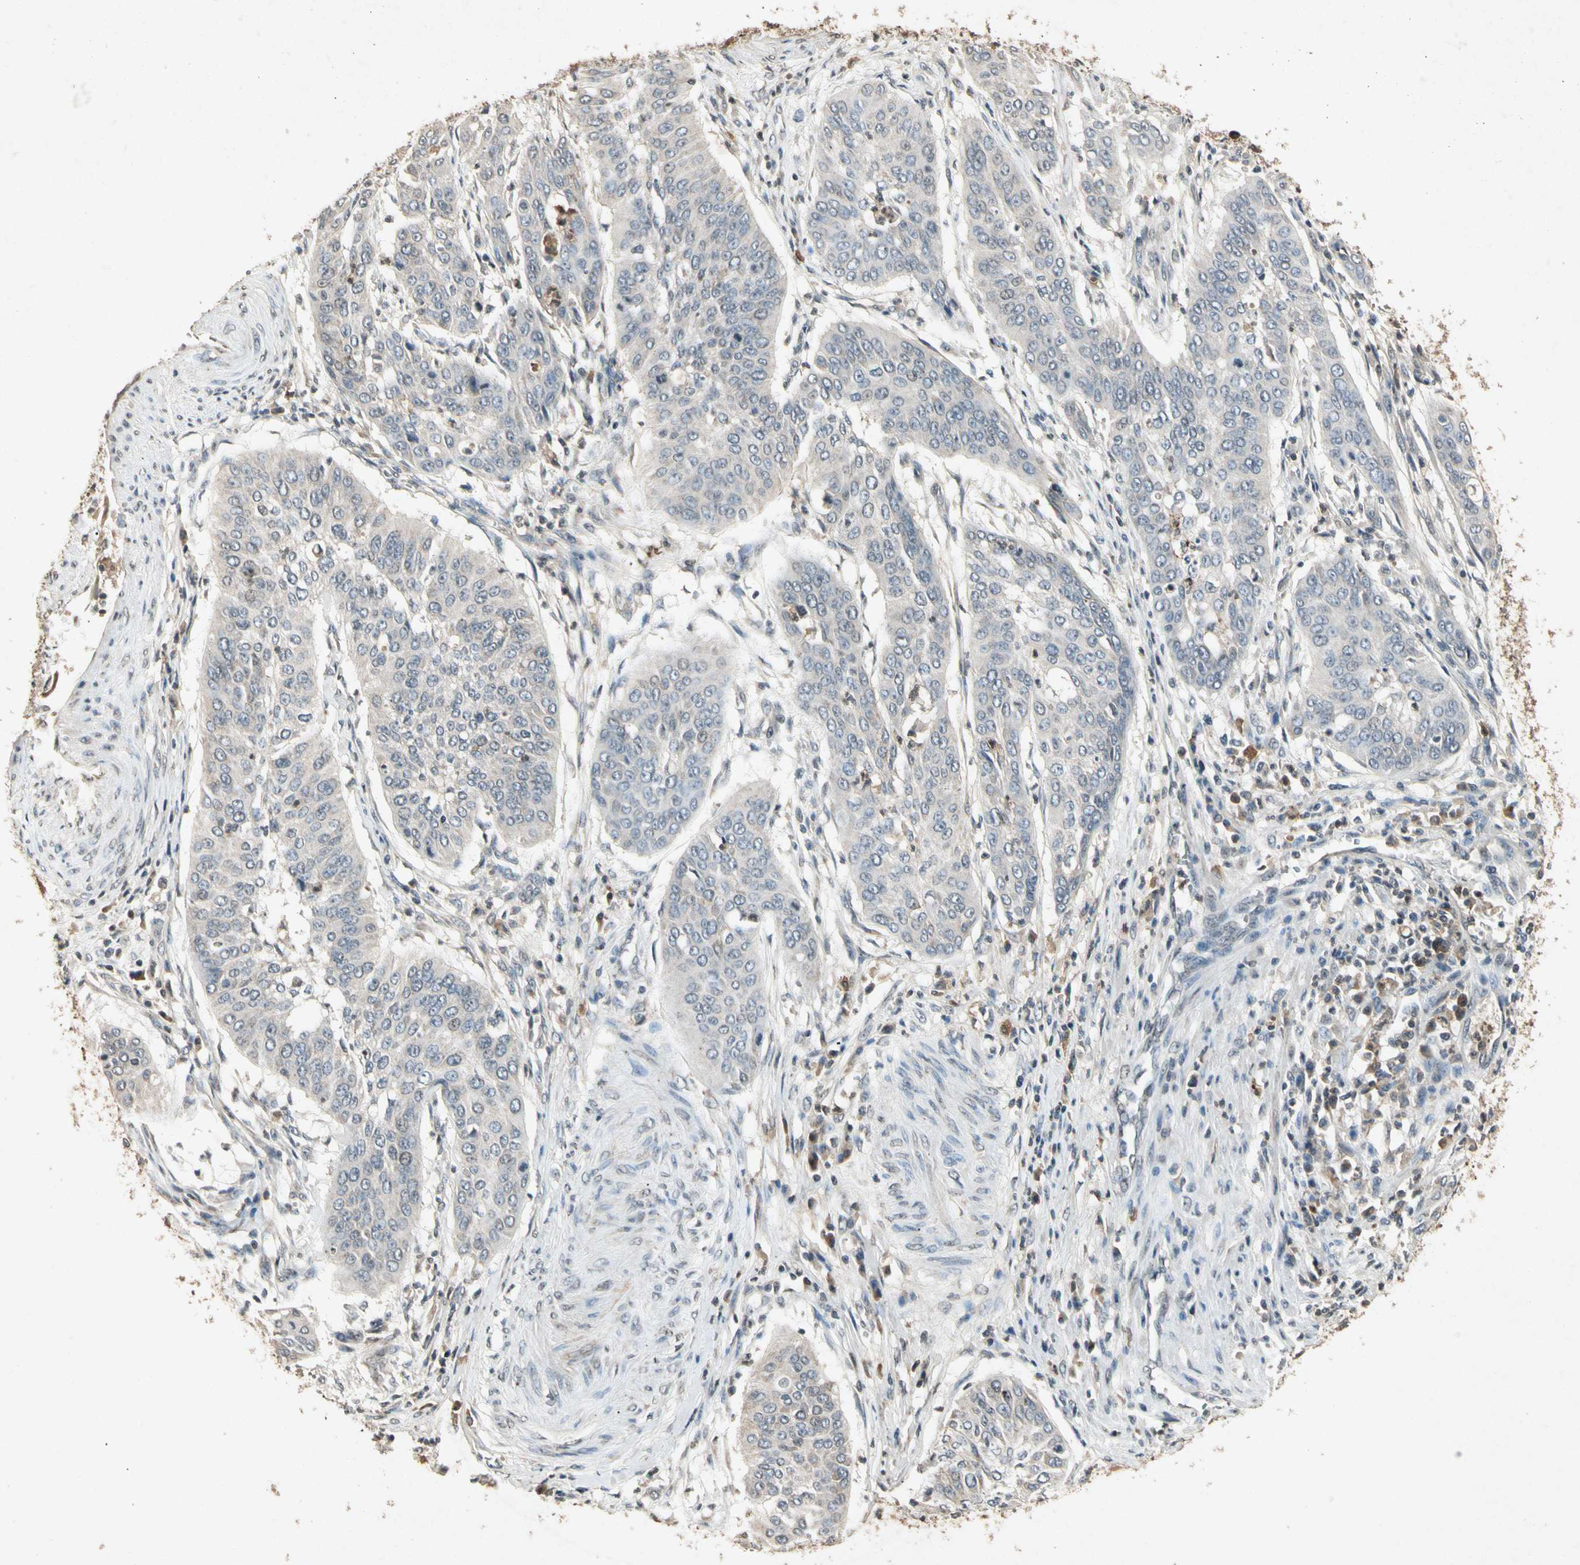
{"staining": {"intensity": "negative", "quantity": "none", "location": "none"}, "tissue": "cervical cancer", "cell_type": "Tumor cells", "image_type": "cancer", "snomed": [{"axis": "morphology", "description": "Normal tissue, NOS"}, {"axis": "morphology", "description": "Squamous cell carcinoma, NOS"}, {"axis": "topography", "description": "Cervix"}], "caption": "The immunohistochemistry (IHC) image has no significant staining in tumor cells of cervical cancer (squamous cell carcinoma) tissue.", "gene": "CP", "patient": {"sex": "female", "age": 39}}